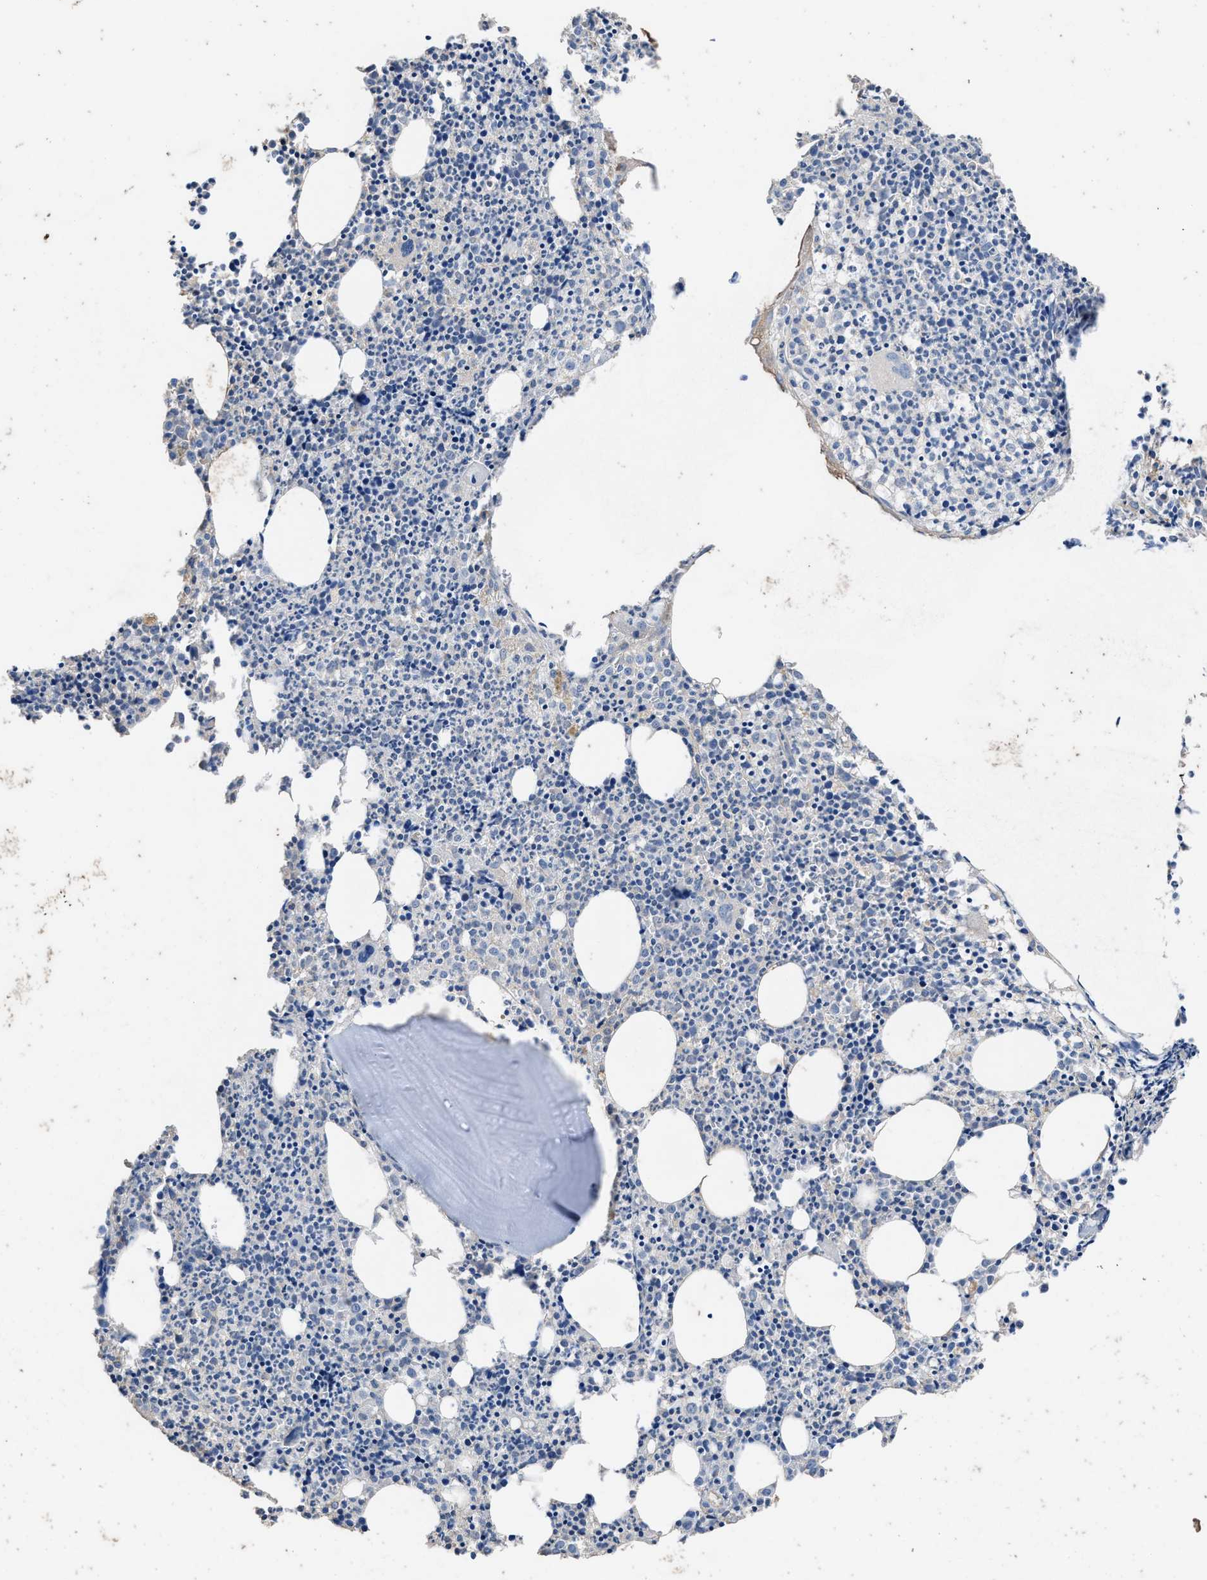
{"staining": {"intensity": "negative", "quantity": "none", "location": "none"}, "tissue": "bone marrow", "cell_type": "Hematopoietic cells", "image_type": "normal", "snomed": [{"axis": "morphology", "description": "Normal tissue, NOS"}, {"axis": "morphology", "description": "Inflammation, NOS"}, {"axis": "topography", "description": "Bone marrow"}], "caption": "Histopathology image shows no significant protein expression in hematopoietic cells of benign bone marrow.", "gene": "ITSN1", "patient": {"sex": "female", "age": 53}}